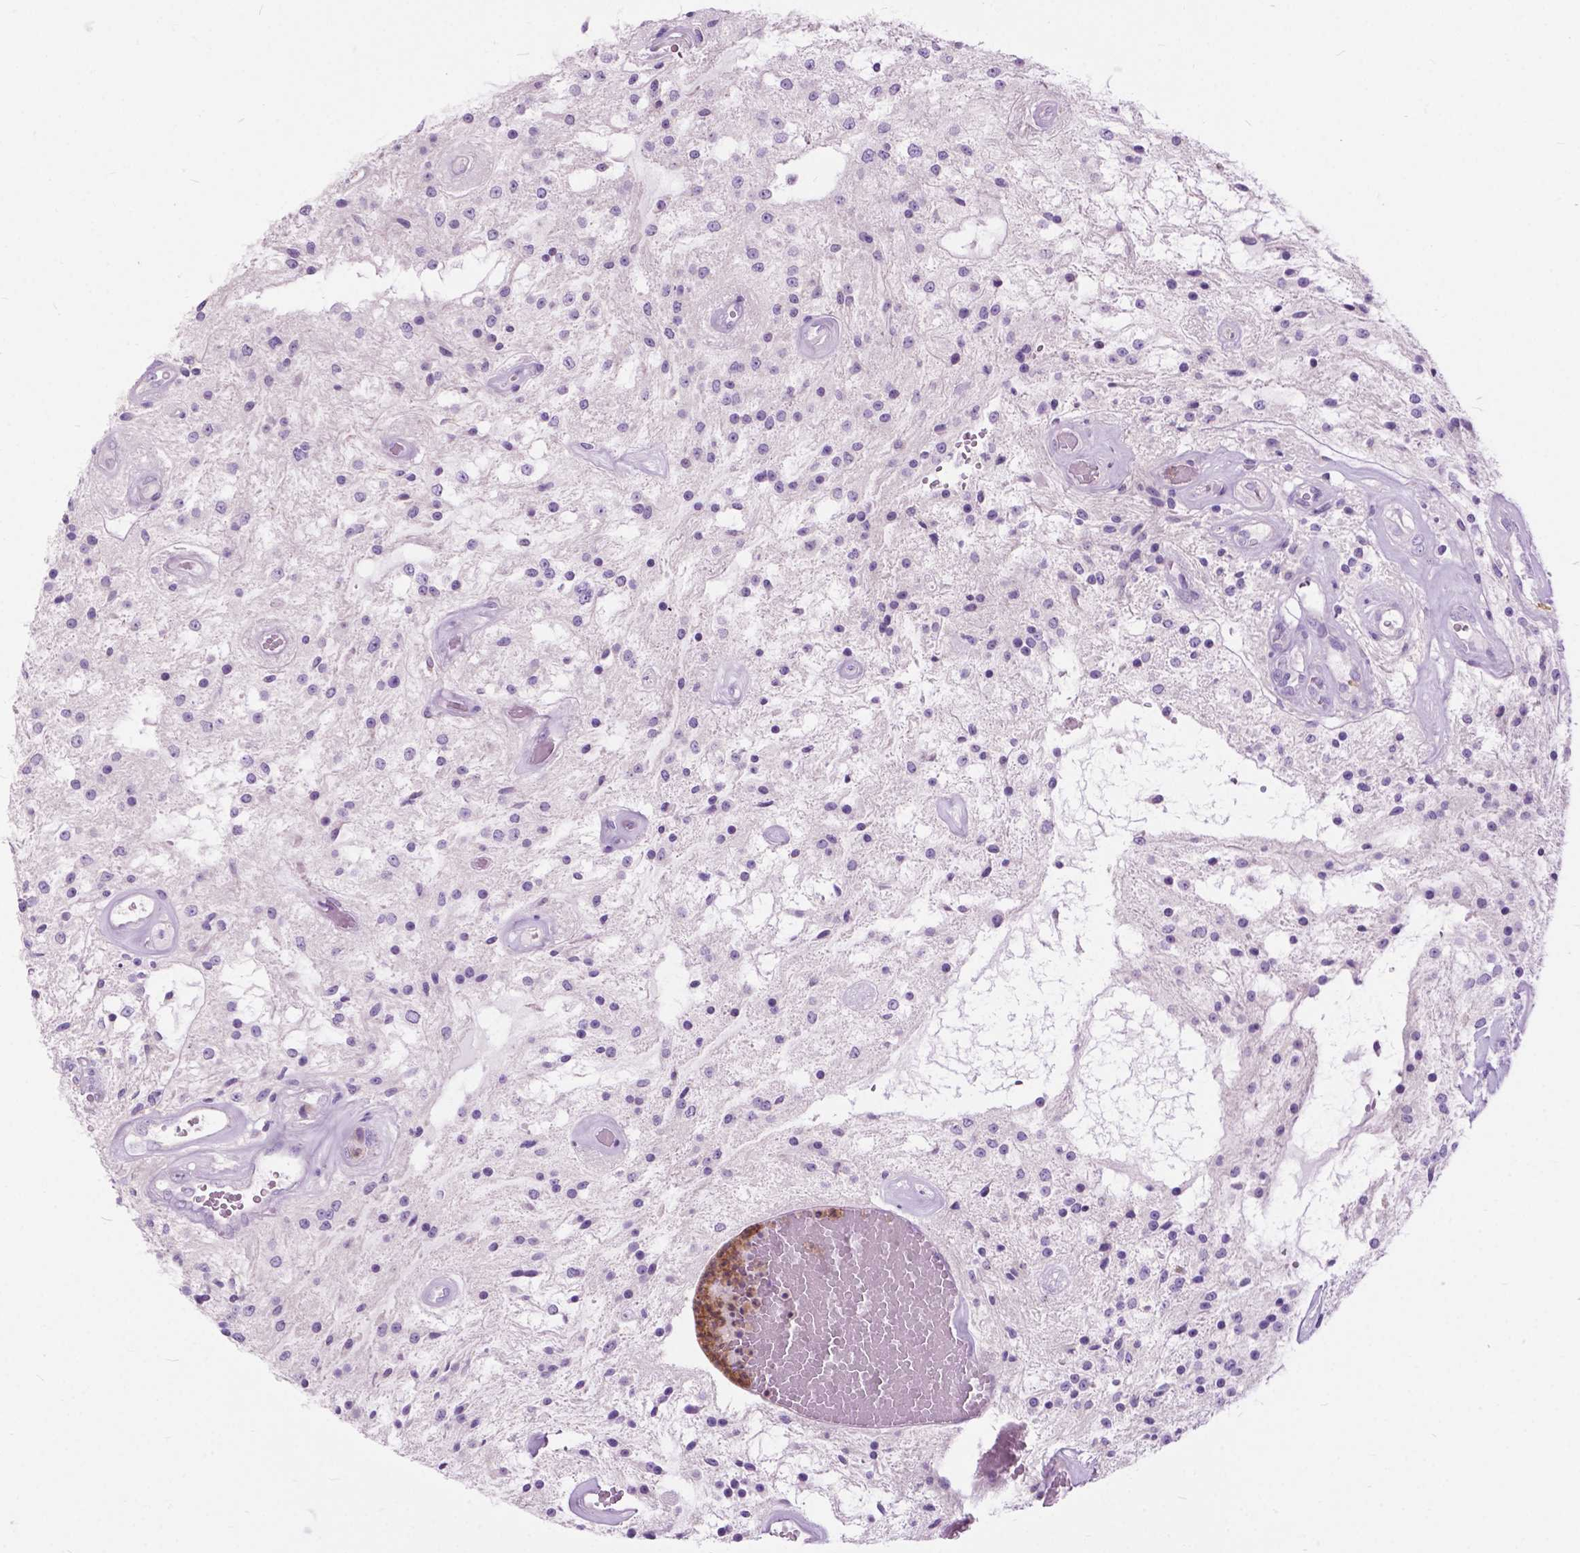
{"staining": {"intensity": "negative", "quantity": "none", "location": "none"}, "tissue": "glioma", "cell_type": "Tumor cells", "image_type": "cancer", "snomed": [{"axis": "morphology", "description": "Glioma, malignant, Low grade"}, {"axis": "topography", "description": "Cerebellum"}], "caption": "Immunohistochemistry histopathology image of neoplastic tissue: malignant low-grade glioma stained with DAB (3,3'-diaminobenzidine) exhibits no significant protein expression in tumor cells. (Brightfield microscopy of DAB (3,3'-diaminobenzidine) IHC at high magnification).", "gene": "PRR35", "patient": {"sex": "female", "age": 14}}